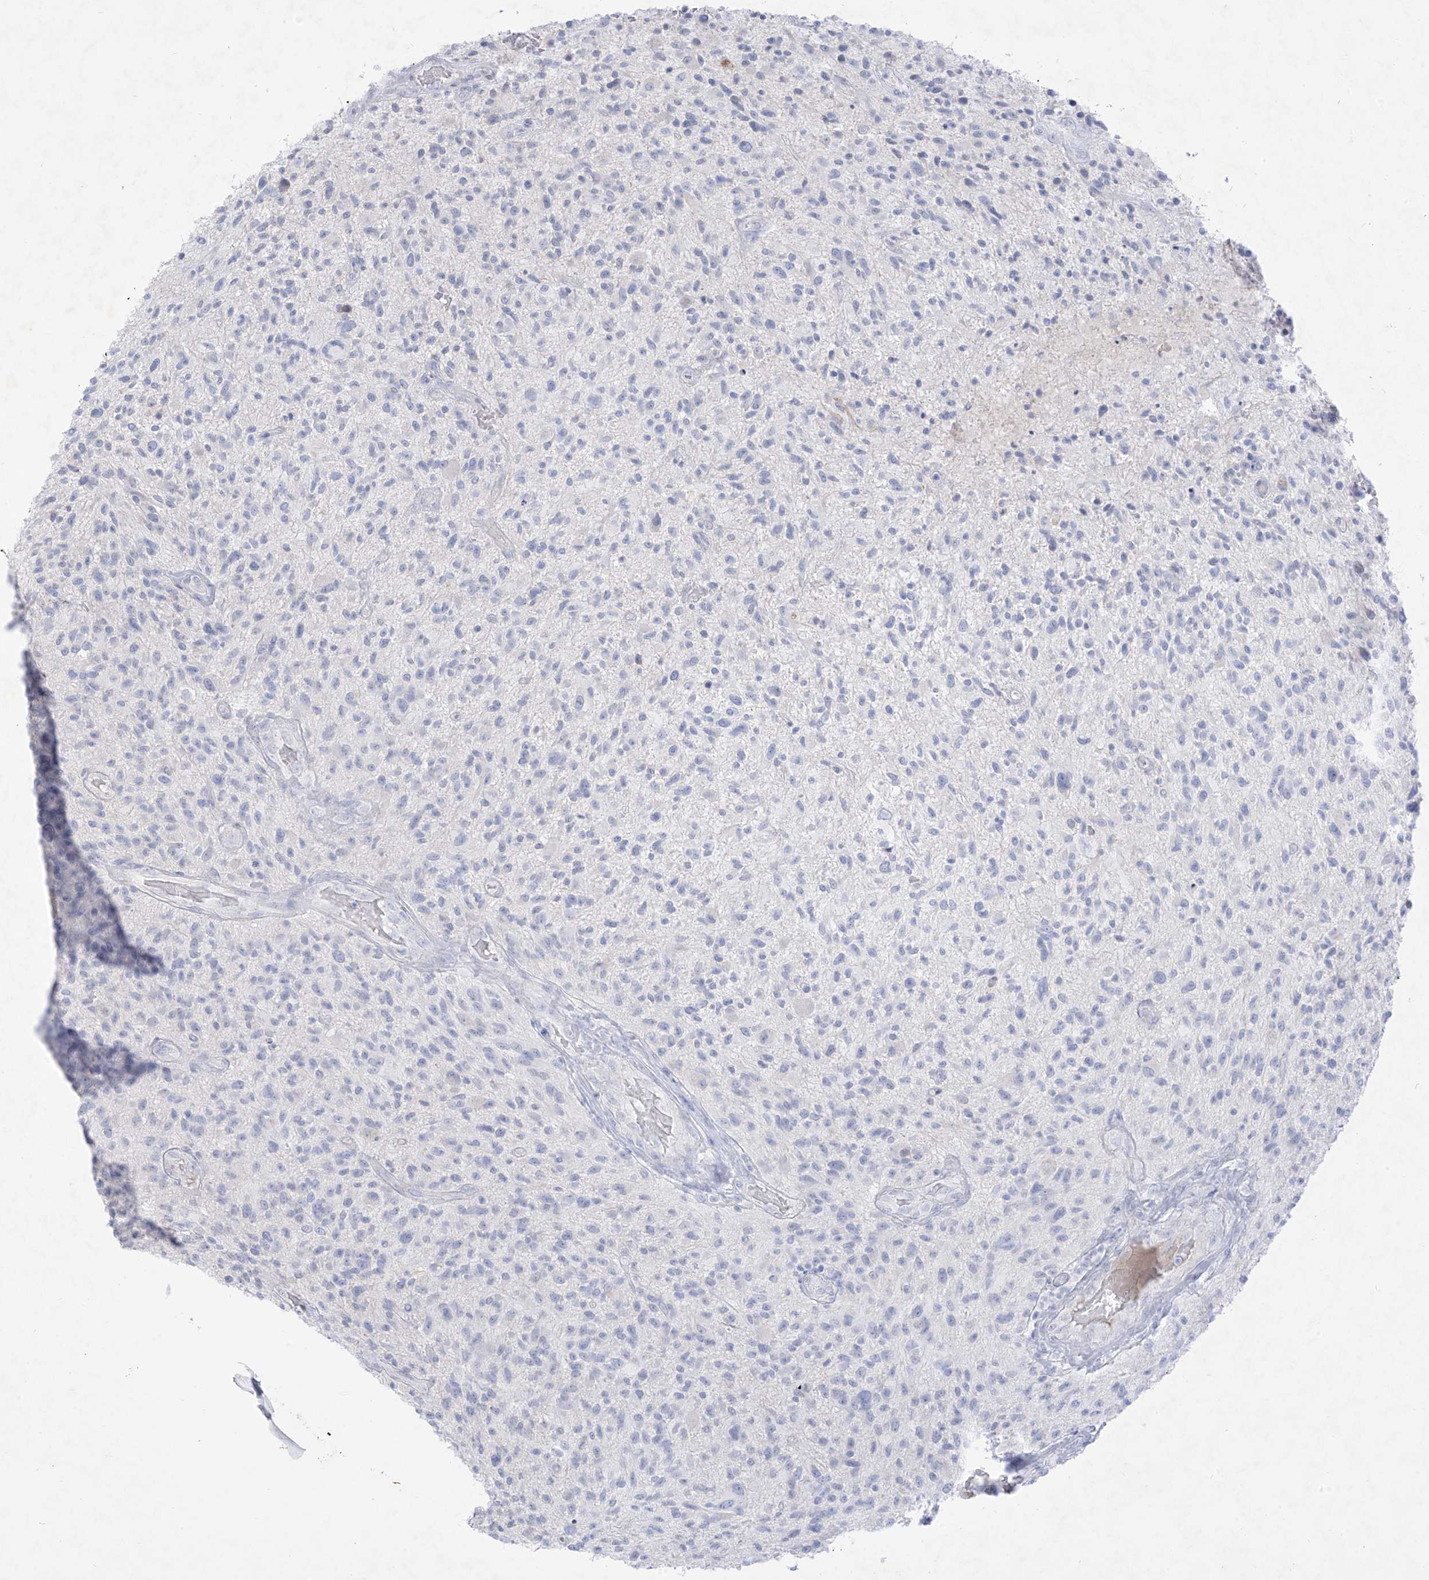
{"staining": {"intensity": "negative", "quantity": "none", "location": "none"}, "tissue": "glioma", "cell_type": "Tumor cells", "image_type": "cancer", "snomed": [{"axis": "morphology", "description": "Glioma, malignant, High grade"}, {"axis": "topography", "description": "Brain"}], "caption": "Immunohistochemistry (IHC) image of malignant glioma (high-grade) stained for a protein (brown), which exhibits no positivity in tumor cells.", "gene": "TGM4", "patient": {"sex": "male", "age": 47}}